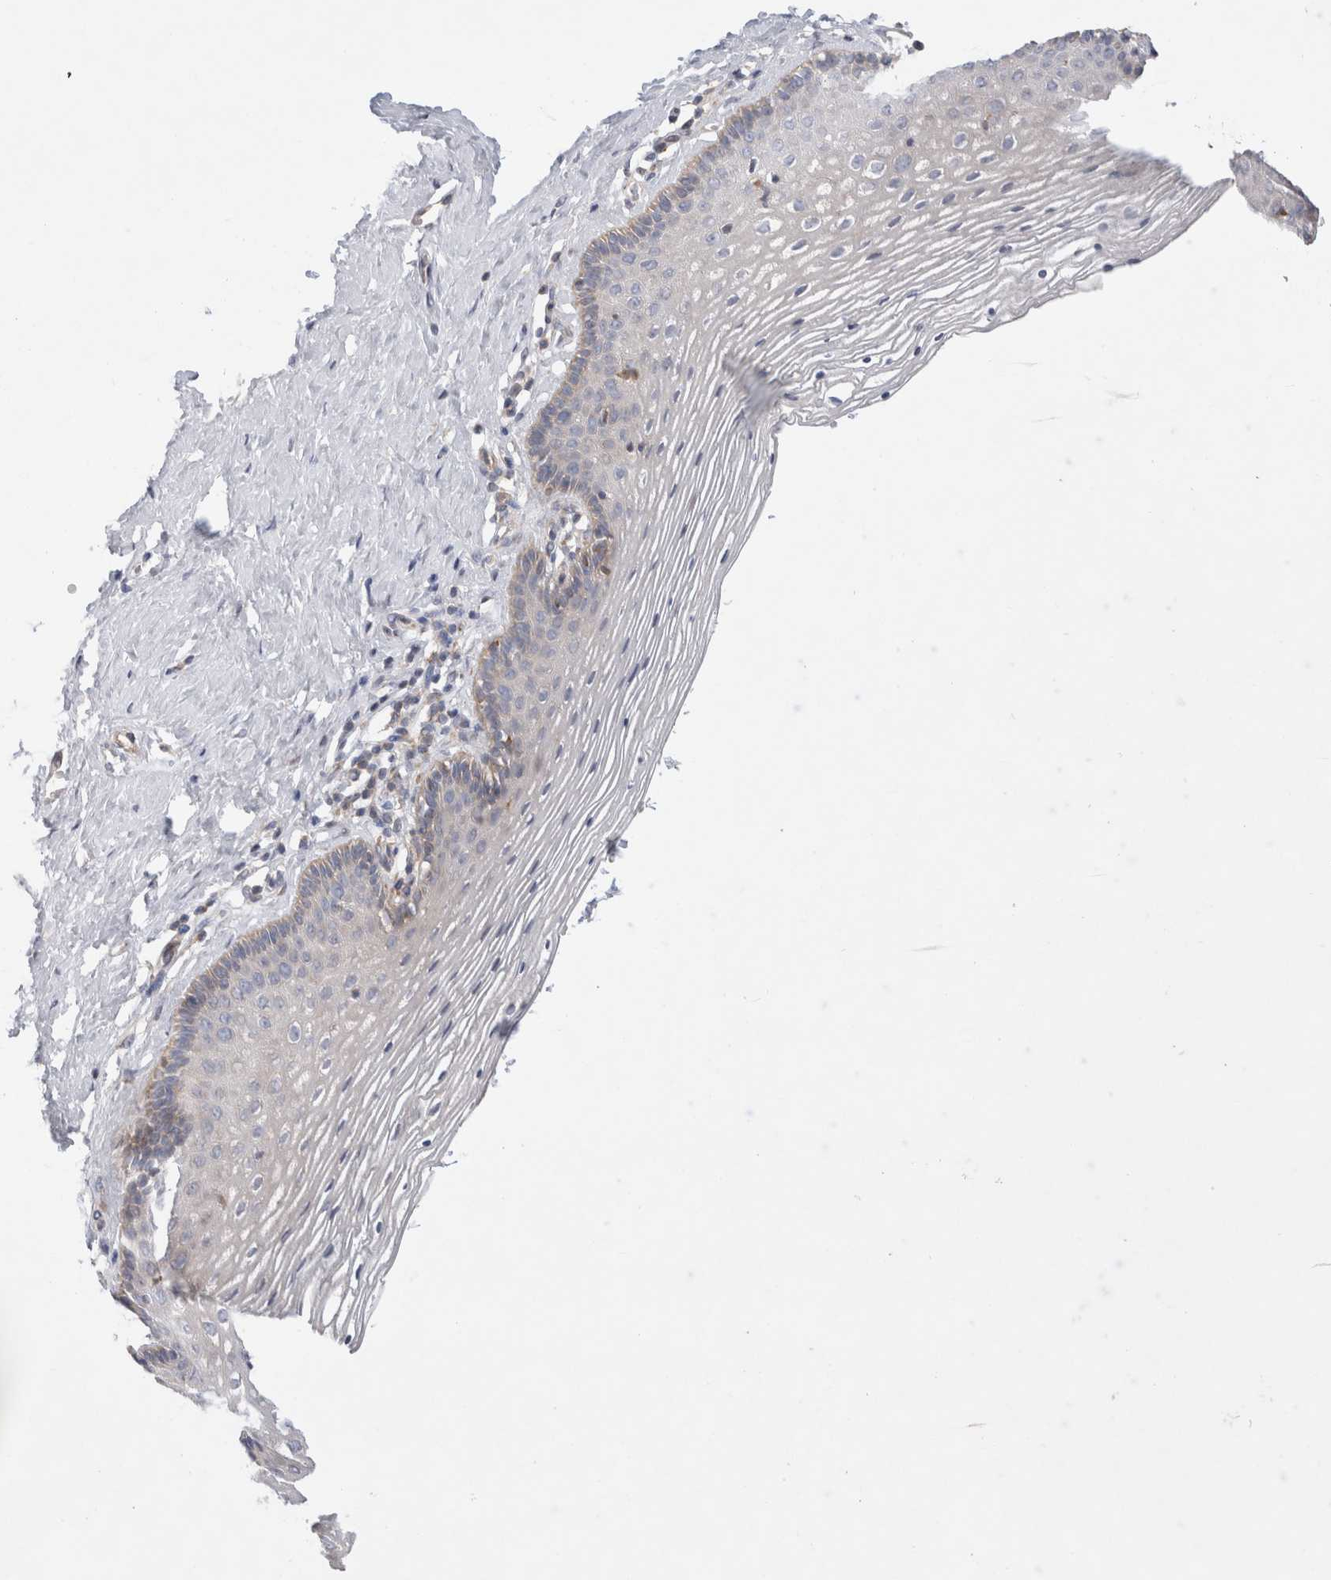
{"staining": {"intensity": "negative", "quantity": "none", "location": "none"}, "tissue": "vagina", "cell_type": "Squamous epithelial cells", "image_type": "normal", "snomed": [{"axis": "morphology", "description": "Normal tissue, NOS"}, {"axis": "topography", "description": "Vagina"}], "caption": "The histopathology image exhibits no significant positivity in squamous epithelial cells of vagina.", "gene": "TBC1D16", "patient": {"sex": "female", "age": 32}}